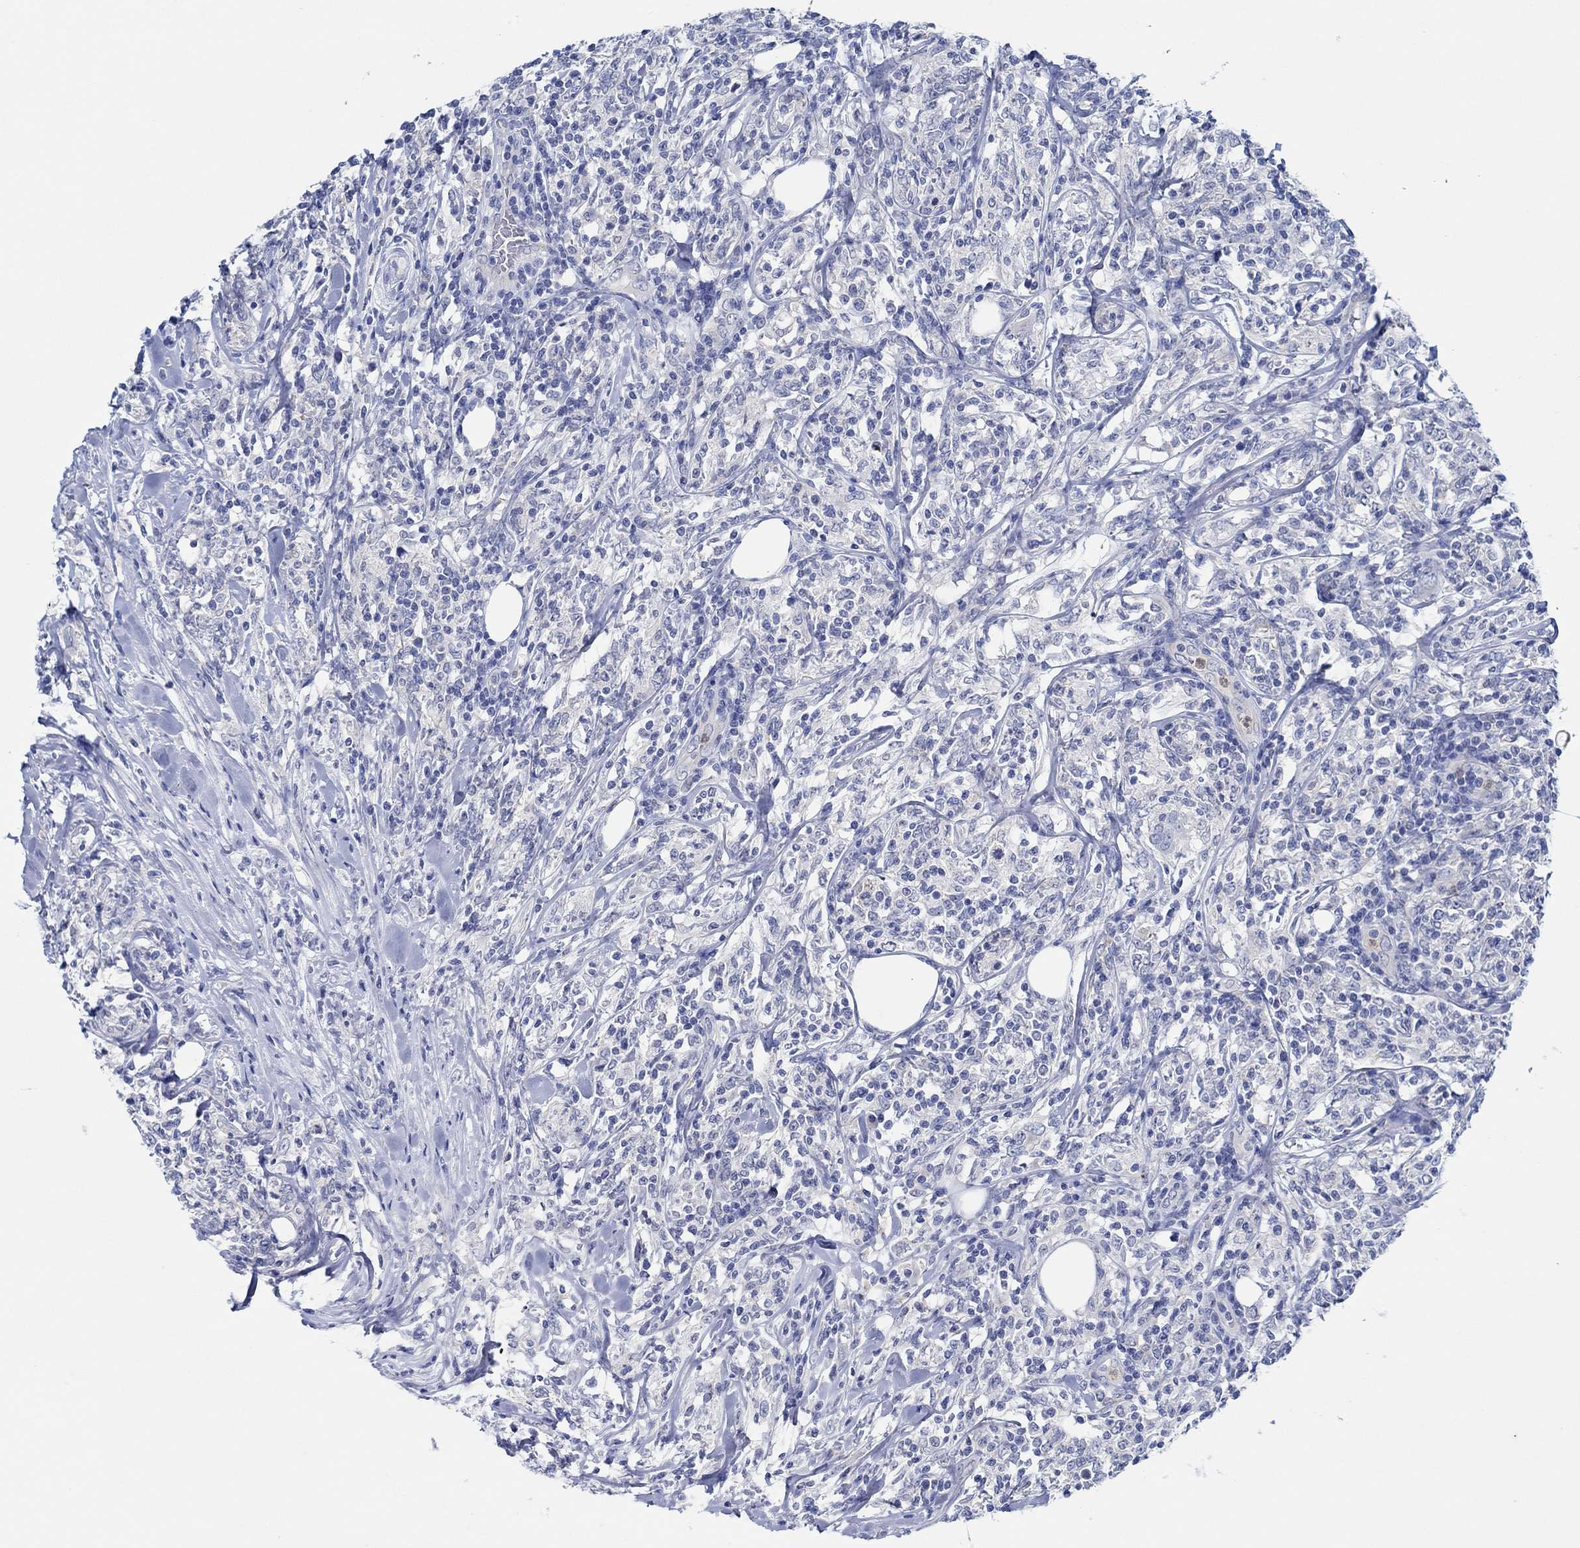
{"staining": {"intensity": "negative", "quantity": "none", "location": "none"}, "tissue": "lymphoma", "cell_type": "Tumor cells", "image_type": "cancer", "snomed": [{"axis": "morphology", "description": "Malignant lymphoma, non-Hodgkin's type, High grade"}, {"axis": "topography", "description": "Lymph node"}], "caption": "Immunohistochemistry (IHC) histopathology image of human malignant lymphoma, non-Hodgkin's type (high-grade) stained for a protein (brown), which shows no staining in tumor cells.", "gene": "ZNF671", "patient": {"sex": "female", "age": 84}}